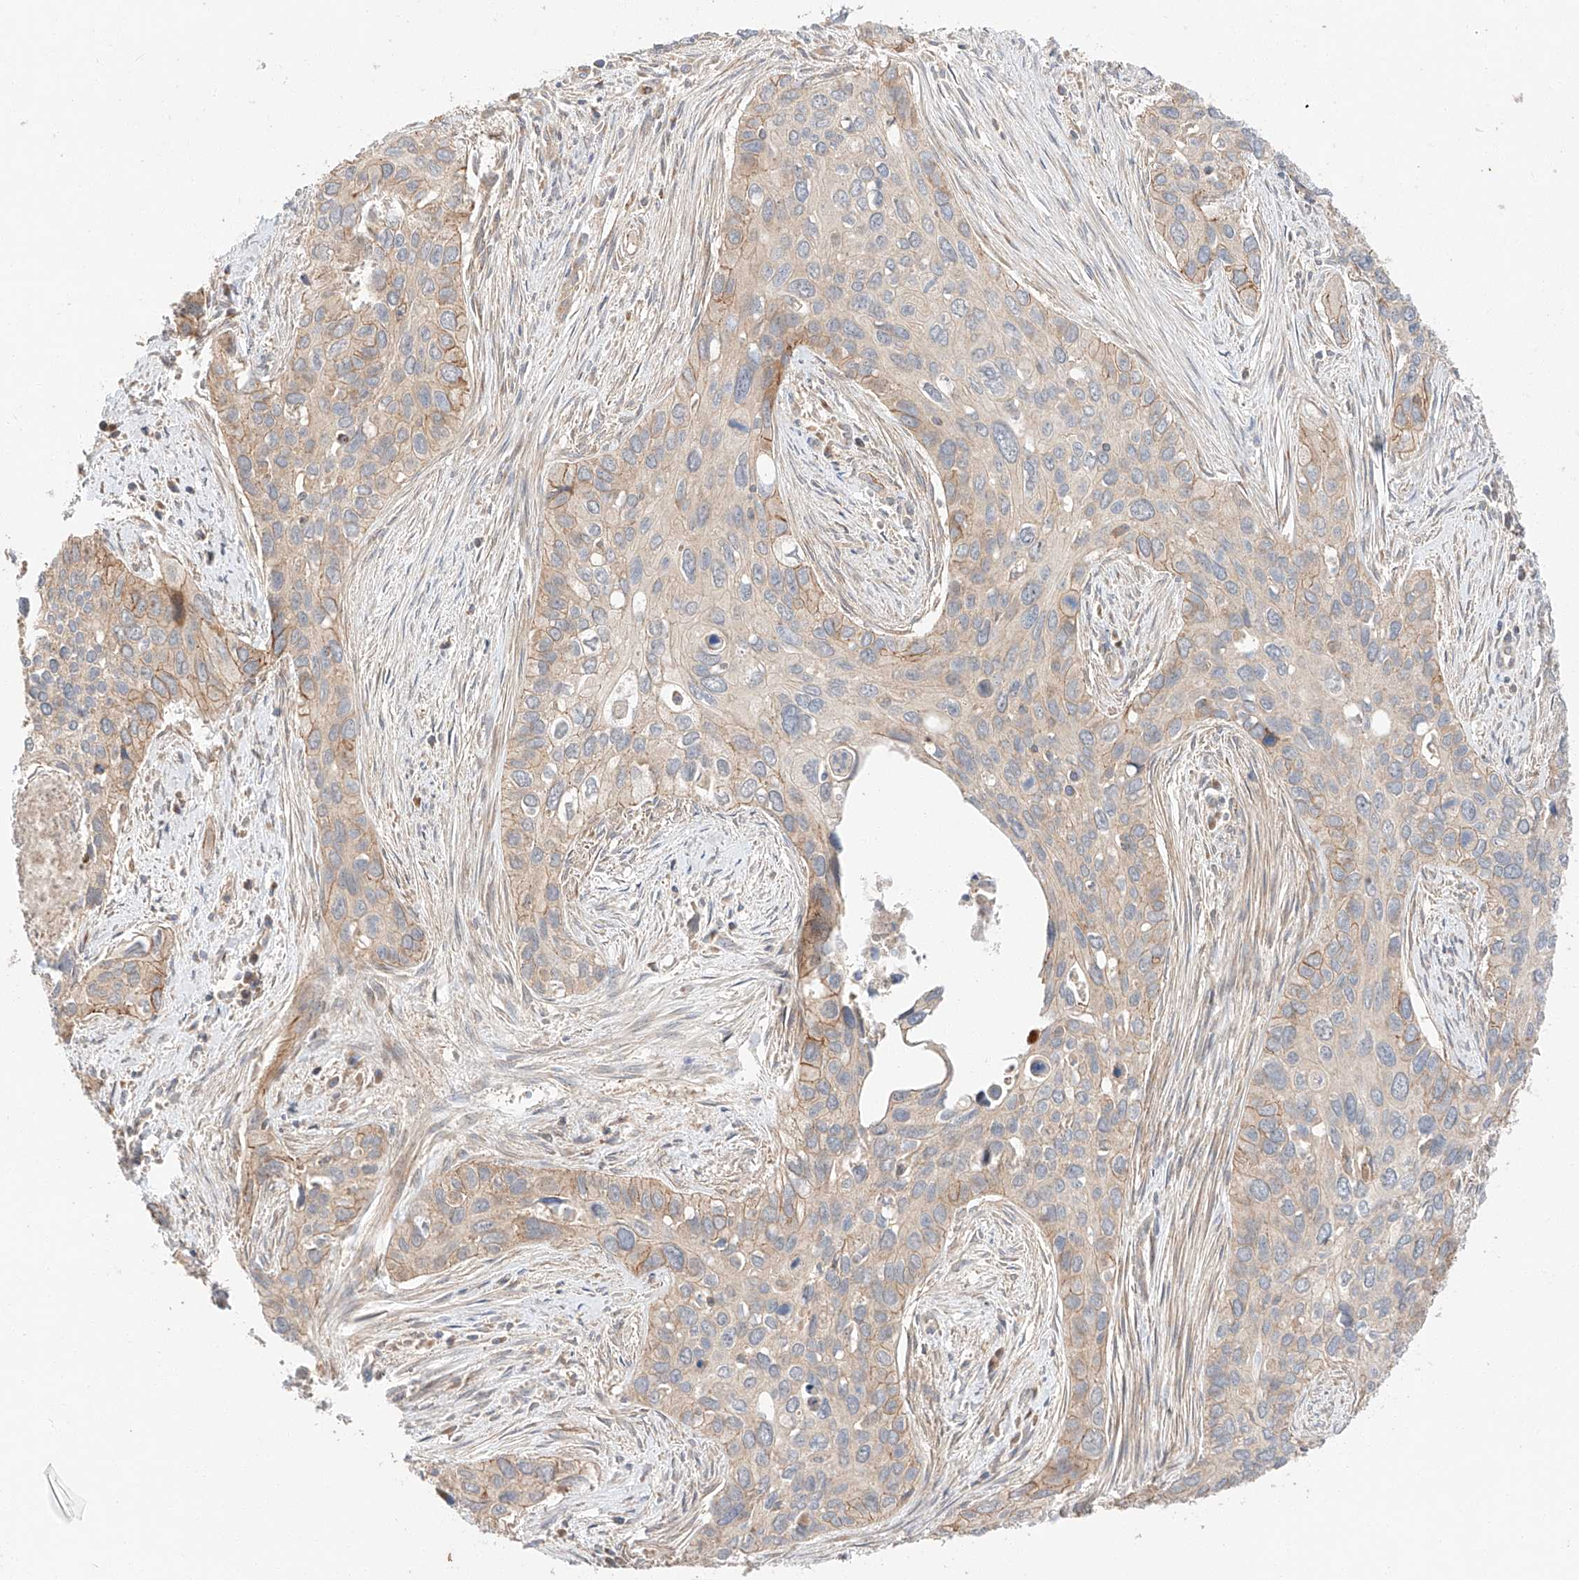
{"staining": {"intensity": "moderate", "quantity": "<25%", "location": "cytoplasmic/membranous"}, "tissue": "cervical cancer", "cell_type": "Tumor cells", "image_type": "cancer", "snomed": [{"axis": "morphology", "description": "Squamous cell carcinoma, NOS"}, {"axis": "topography", "description": "Cervix"}], "caption": "Immunohistochemistry histopathology image of neoplastic tissue: human cervical squamous cell carcinoma stained using IHC demonstrates low levels of moderate protein expression localized specifically in the cytoplasmic/membranous of tumor cells, appearing as a cytoplasmic/membranous brown color.", "gene": "XPNPEP1", "patient": {"sex": "female", "age": 55}}